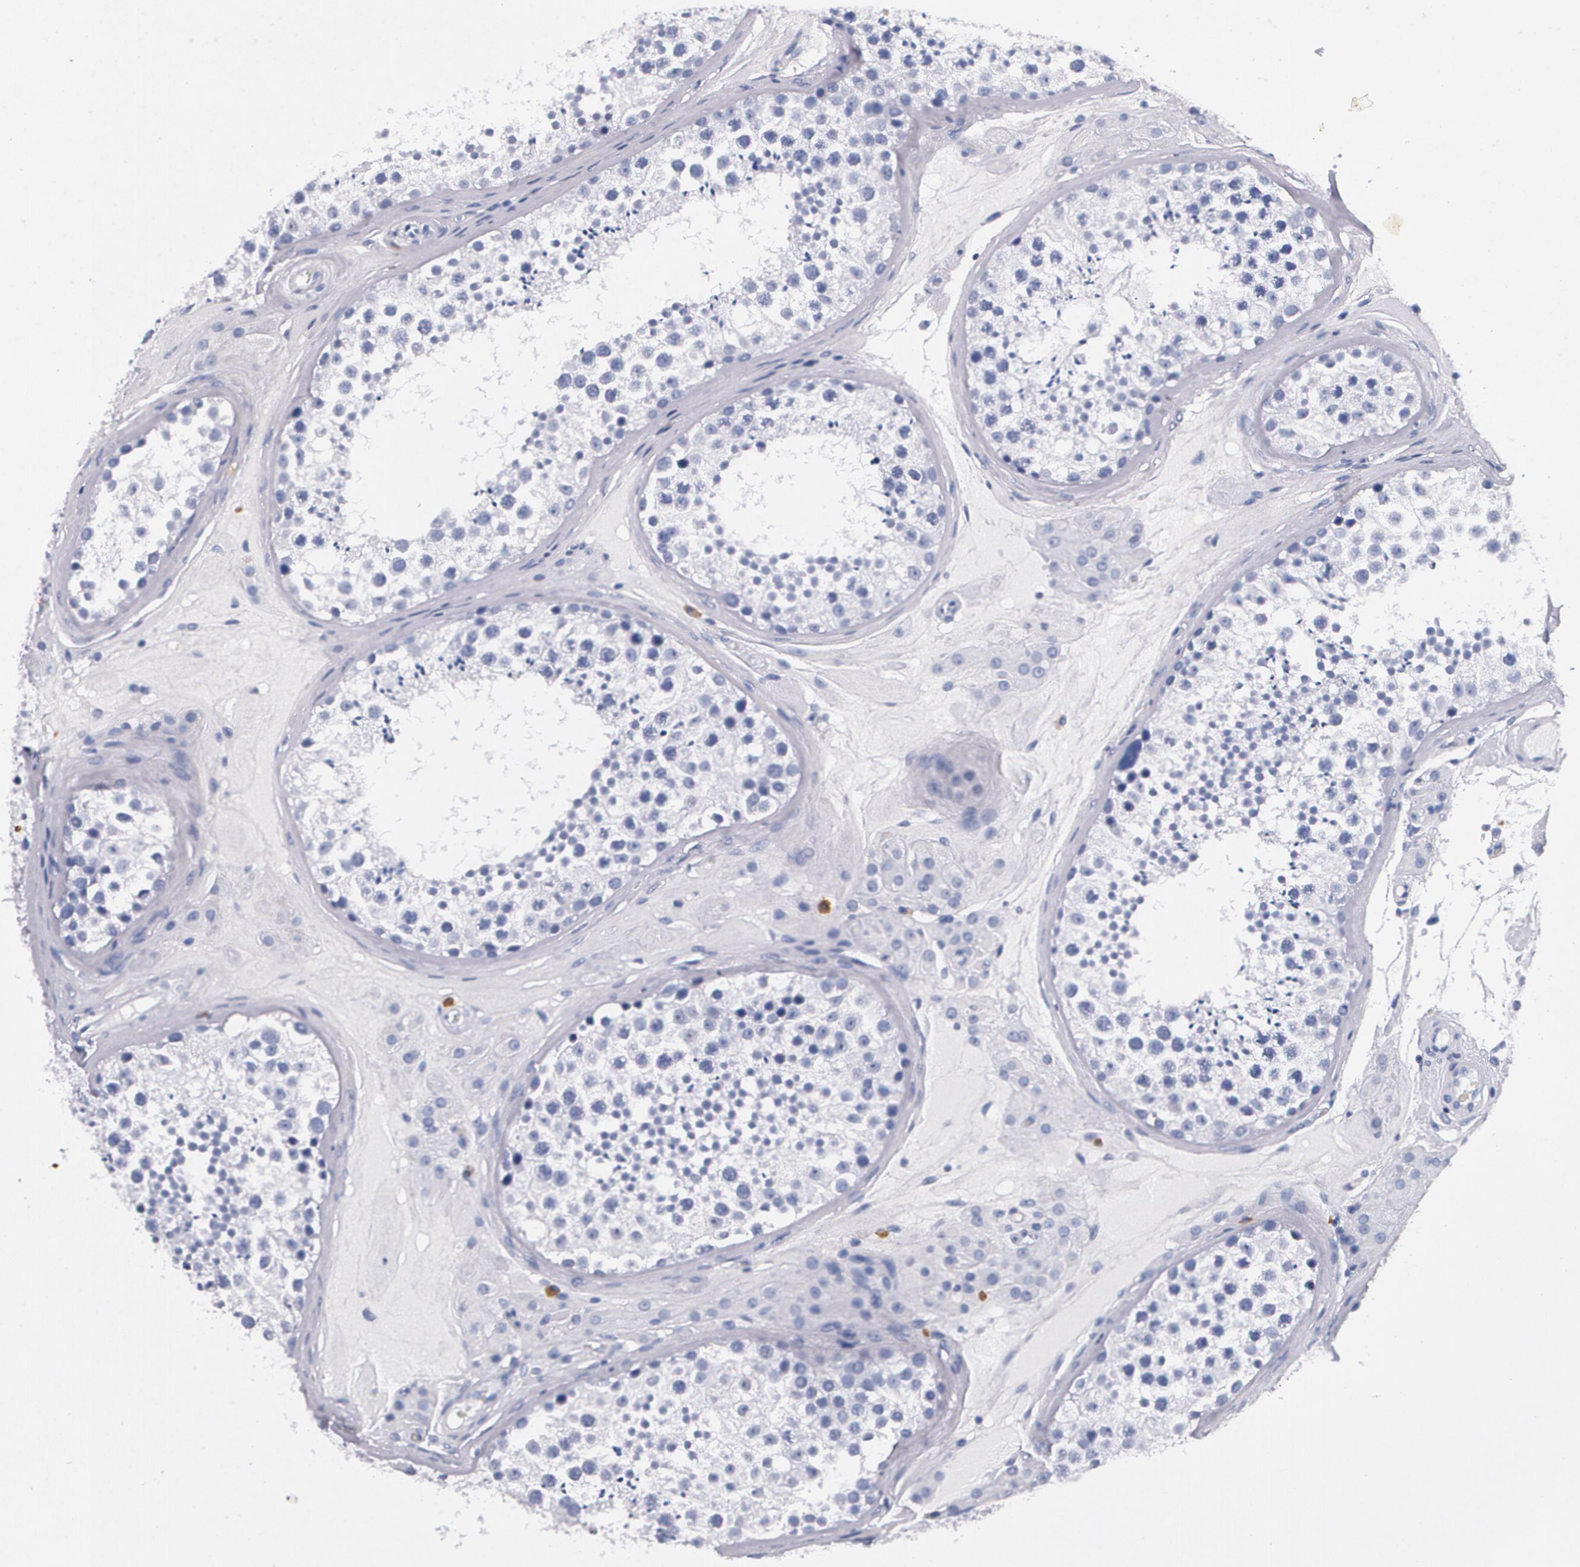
{"staining": {"intensity": "negative", "quantity": "none", "location": "none"}, "tissue": "testis", "cell_type": "Cells in seminiferous ducts", "image_type": "normal", "snomed": [{"axis": "morphology", "description": "Normal tissue, NOS"}, {"axis": "topography", "description": "Testis"}], "caption": "The immunohistochemistry (IHC) histopathology image has no significant staining in cells in seminiferous ducts of testis.", "gene": "S100A8", "patient": {"sex": "male", "age": 46}}